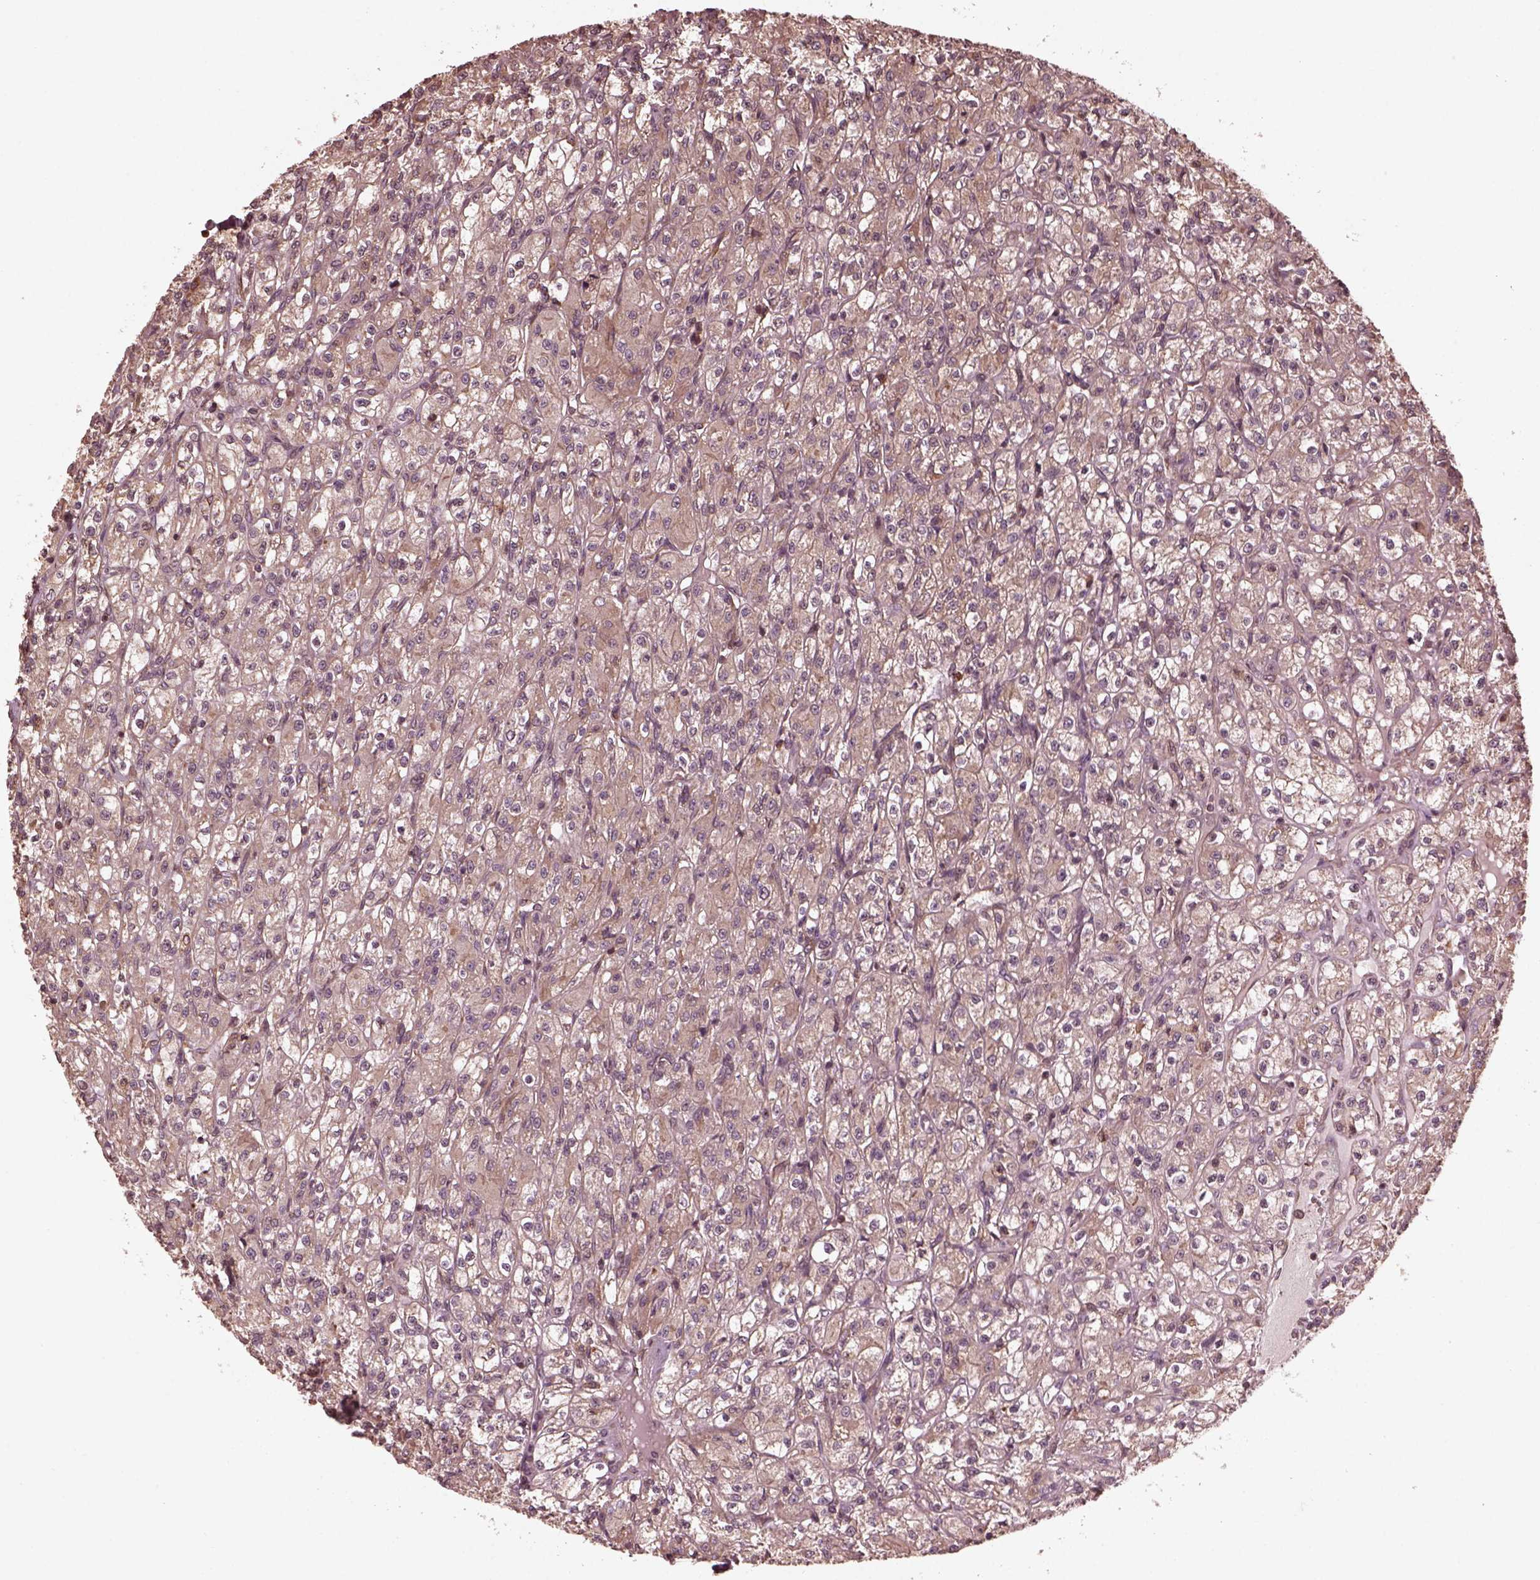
{"staining": {"intensity": "weak", "quantity": ">75%", "location": "cytoplasmic/membranous"}, "tissue": "renal cancer", "cell_type": "Tumor cells", "image_type": "cancer", "snomed": [{"axis": "morphology", "description": "Adenocarcinoma, NOS"}, {"axis": "topography", "description": "Kidney"}], "caption": "This photomicrograph exhibits IHC staining of human renal cancer (adenocarcinoma), with low weak cytoplasmic/membranous expression in about >75% of tumor cells.", "gene": "ZNF292", "patient": {"sex": "female", "age": 70}}